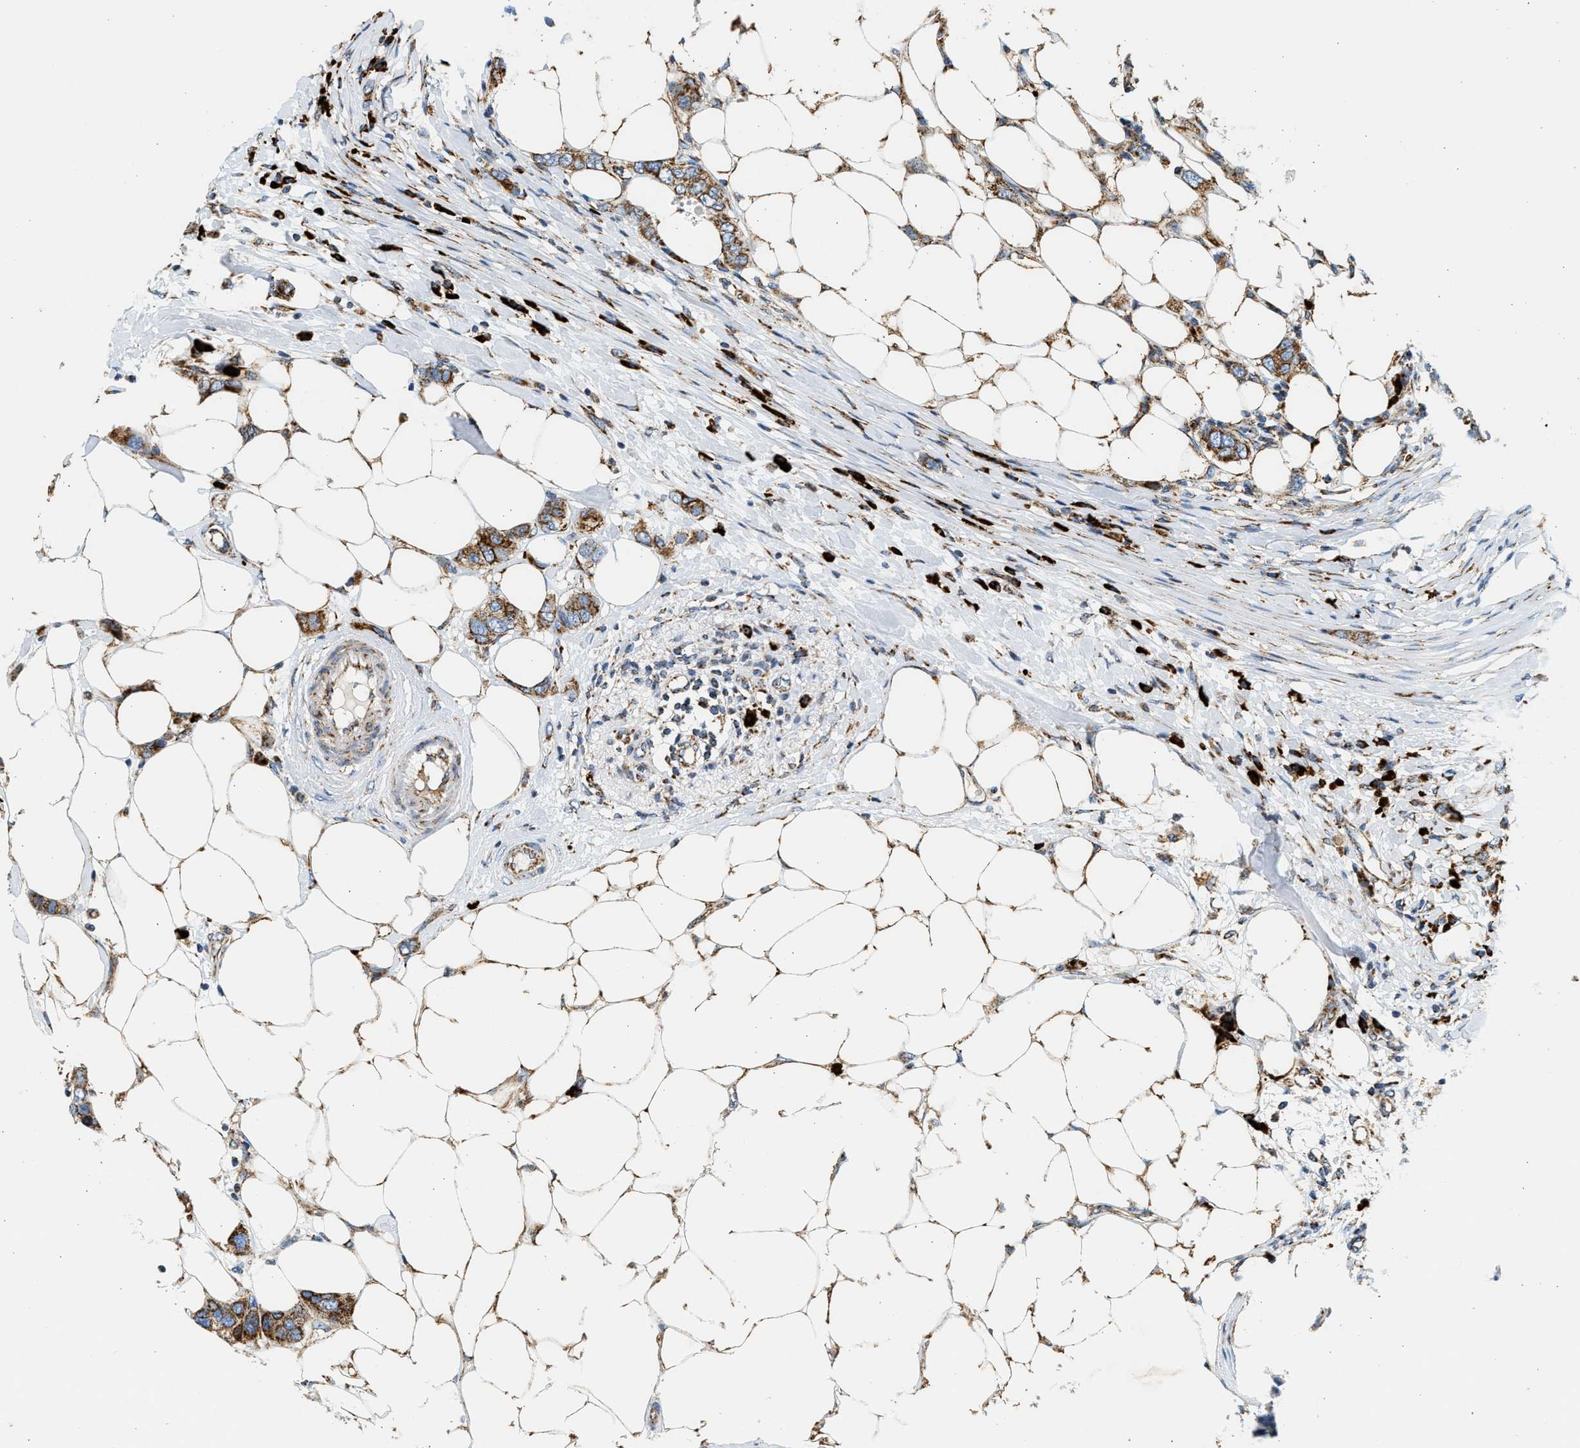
{"staining": {"intensity": "strong", "quantity": ">75%", "location": "cytoplasmic/membranous"}, "tissue": "breast cancer", "cell_type": "Tumor cells", "image_type": "cancer", "snomed": [{"axis": "morphology", "description": "Duct carcinoma"}, {"axis": "topography", "description": "Breast"}], "caption": "Human breast cancer (infiltrating ductal carcinoma) stained for a protein (brown) shows strong cytoplasmic/membranous positive expression in approximately >75% of tumor cells.", "gene": "KCNMB3", "patient": {"sex": "female", "age": 50}}